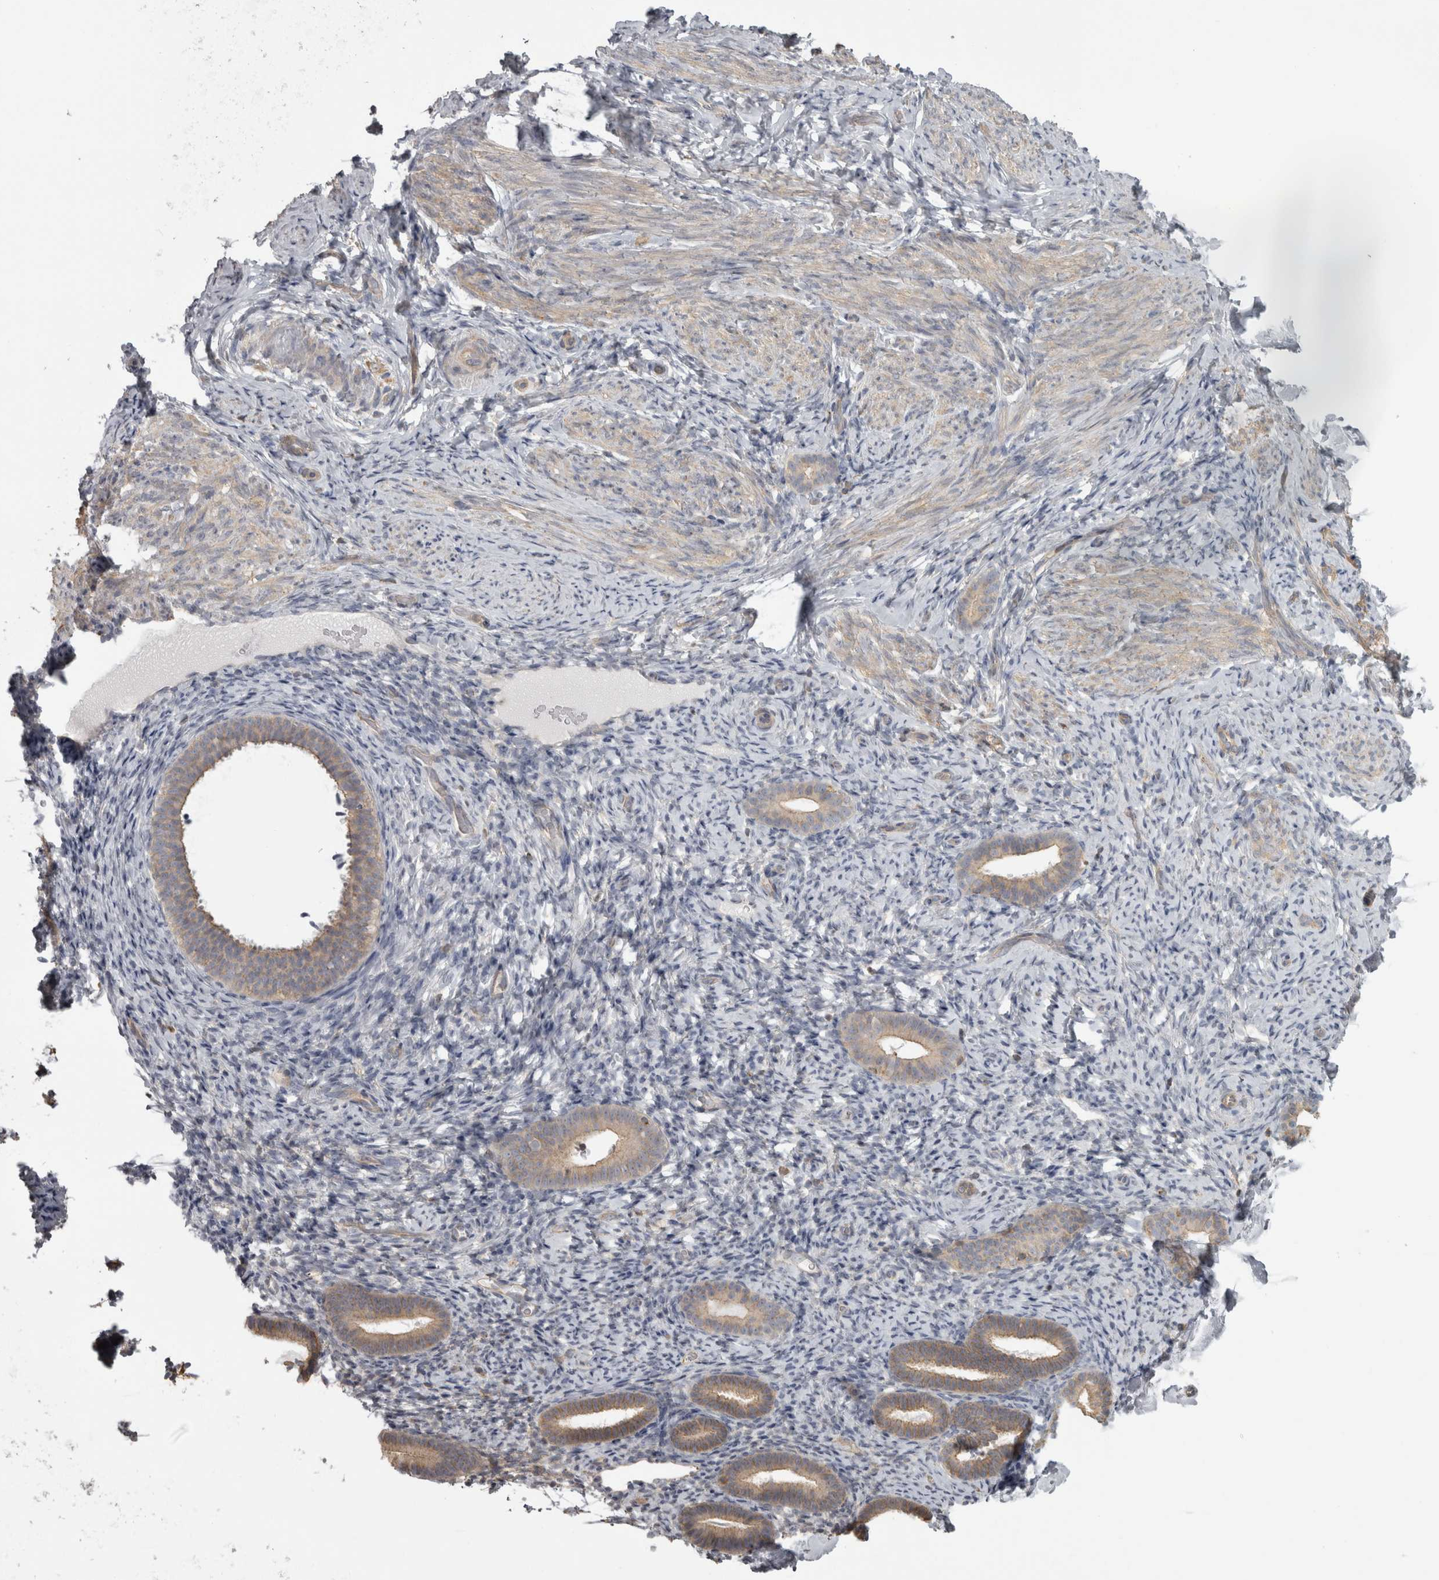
{"staining": {"intensity": "negative", "quantity": "none", "location": "none"}, "tissue": "endometrium", "cell_type": "Cells in endometrial stroma", "image_type": "normal", "snomed": [{"axis": "morphology", "description": "Normal tissue, NOS"}, {"axis": "topography", "description": "Endometrium"}], "caption": "Immunohistochemistry micrograph of normal endometrium stained for a protein (brown), which shows no expression in cells in endometrial stroma.", "gene": "PPP1R12B", "patient": {"sex": "female", "age": 51}}